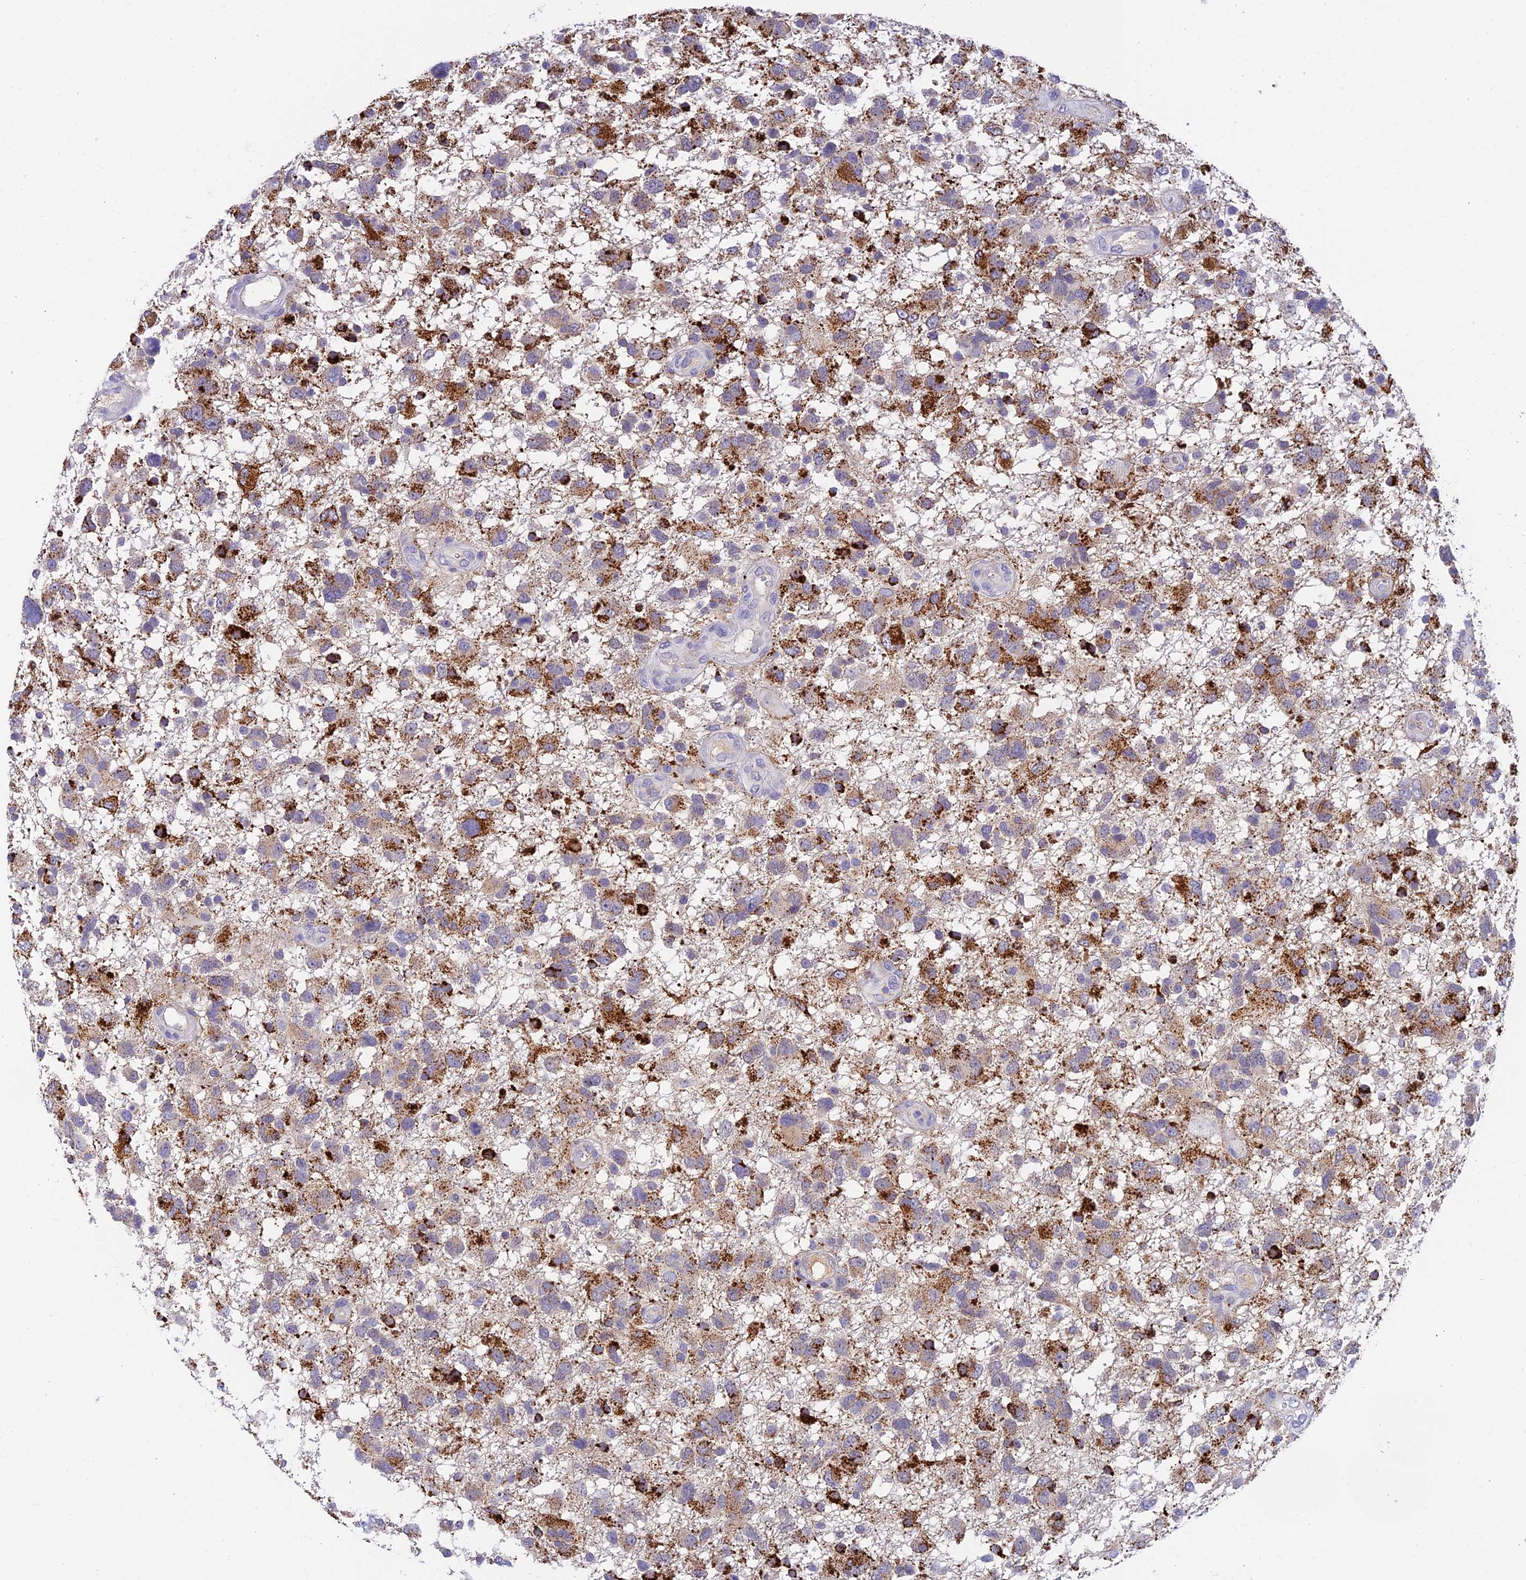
{"staining": {"intensity": "moderate", "quantity": "25%-75%", "location": "cytoplasmic/membranous"}, "tissue": "glioma", "cell_type": "Tumor cells", "image_type": "cancer", "snomed": [{"axis": "morphology", "description": "Glioma, malignant, High grade"}, {"axis": "topography", "description": "Brain"}], "caption": "Moderate cytoplasmic/membranous positivity is identified in about 25%-75% of tumor cells in glioma.", "gene": "ADAMTS13", "patient": {"sex": "male", "age": 61}}